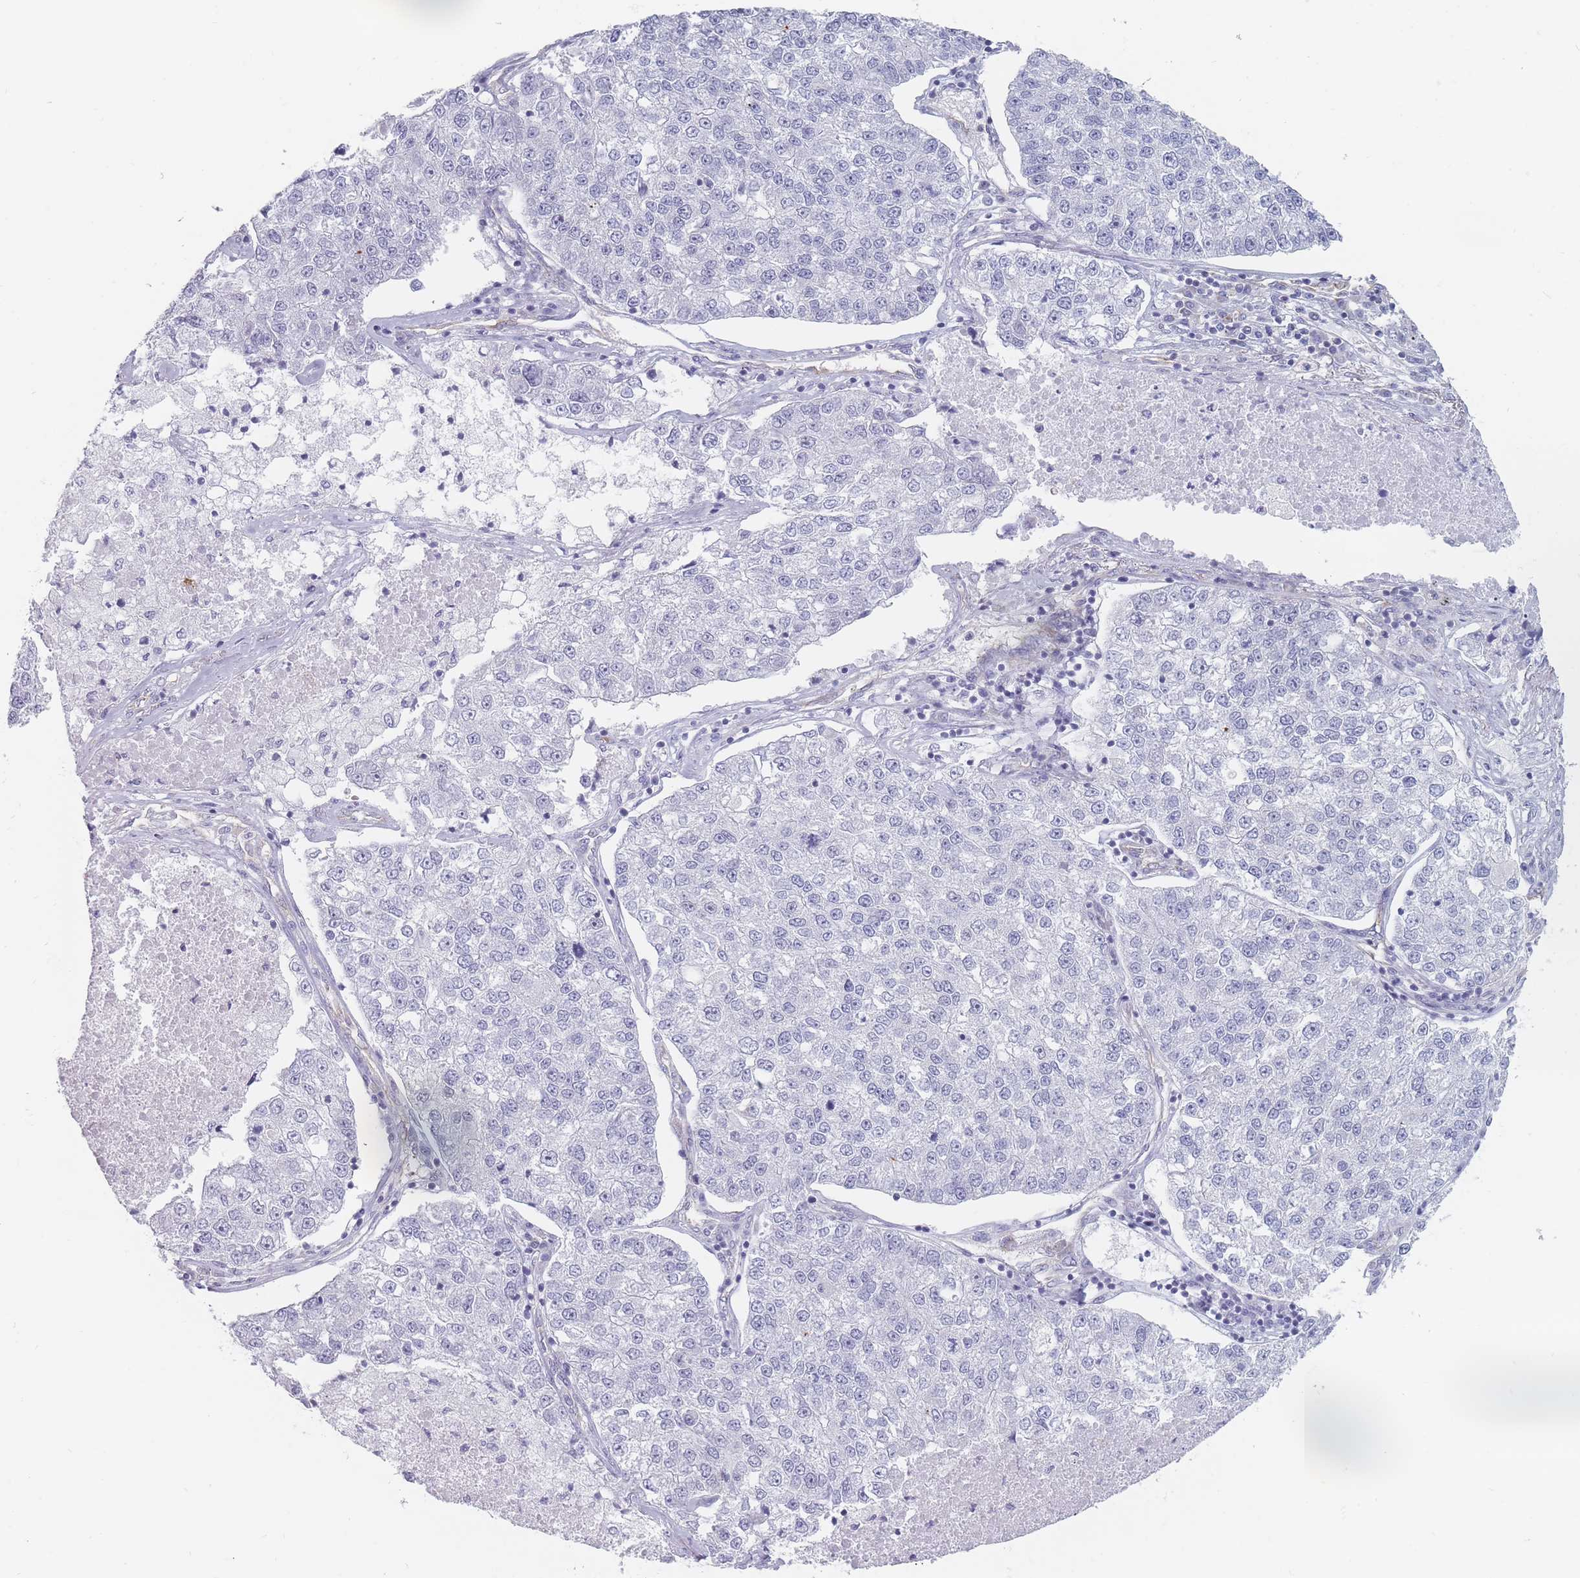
{"staining": {"intensity": "negative", "quantity": "none", "location": "none"}, "tissue": "lung cancer", "cell_type": "Tumor cells", "image_type": "cancer", "snomed": [{"axis": "morphology", "description": "Adenocarcinoma, NOS"}, {"axis": "topography", "description": "Lung"}], "caption": "A photomicrograph of lung cancer stained for a protein reveals no brown staining in tumor cells.", "gene": "MAP1S", "patient": {"sex": "male", "age": 49}}